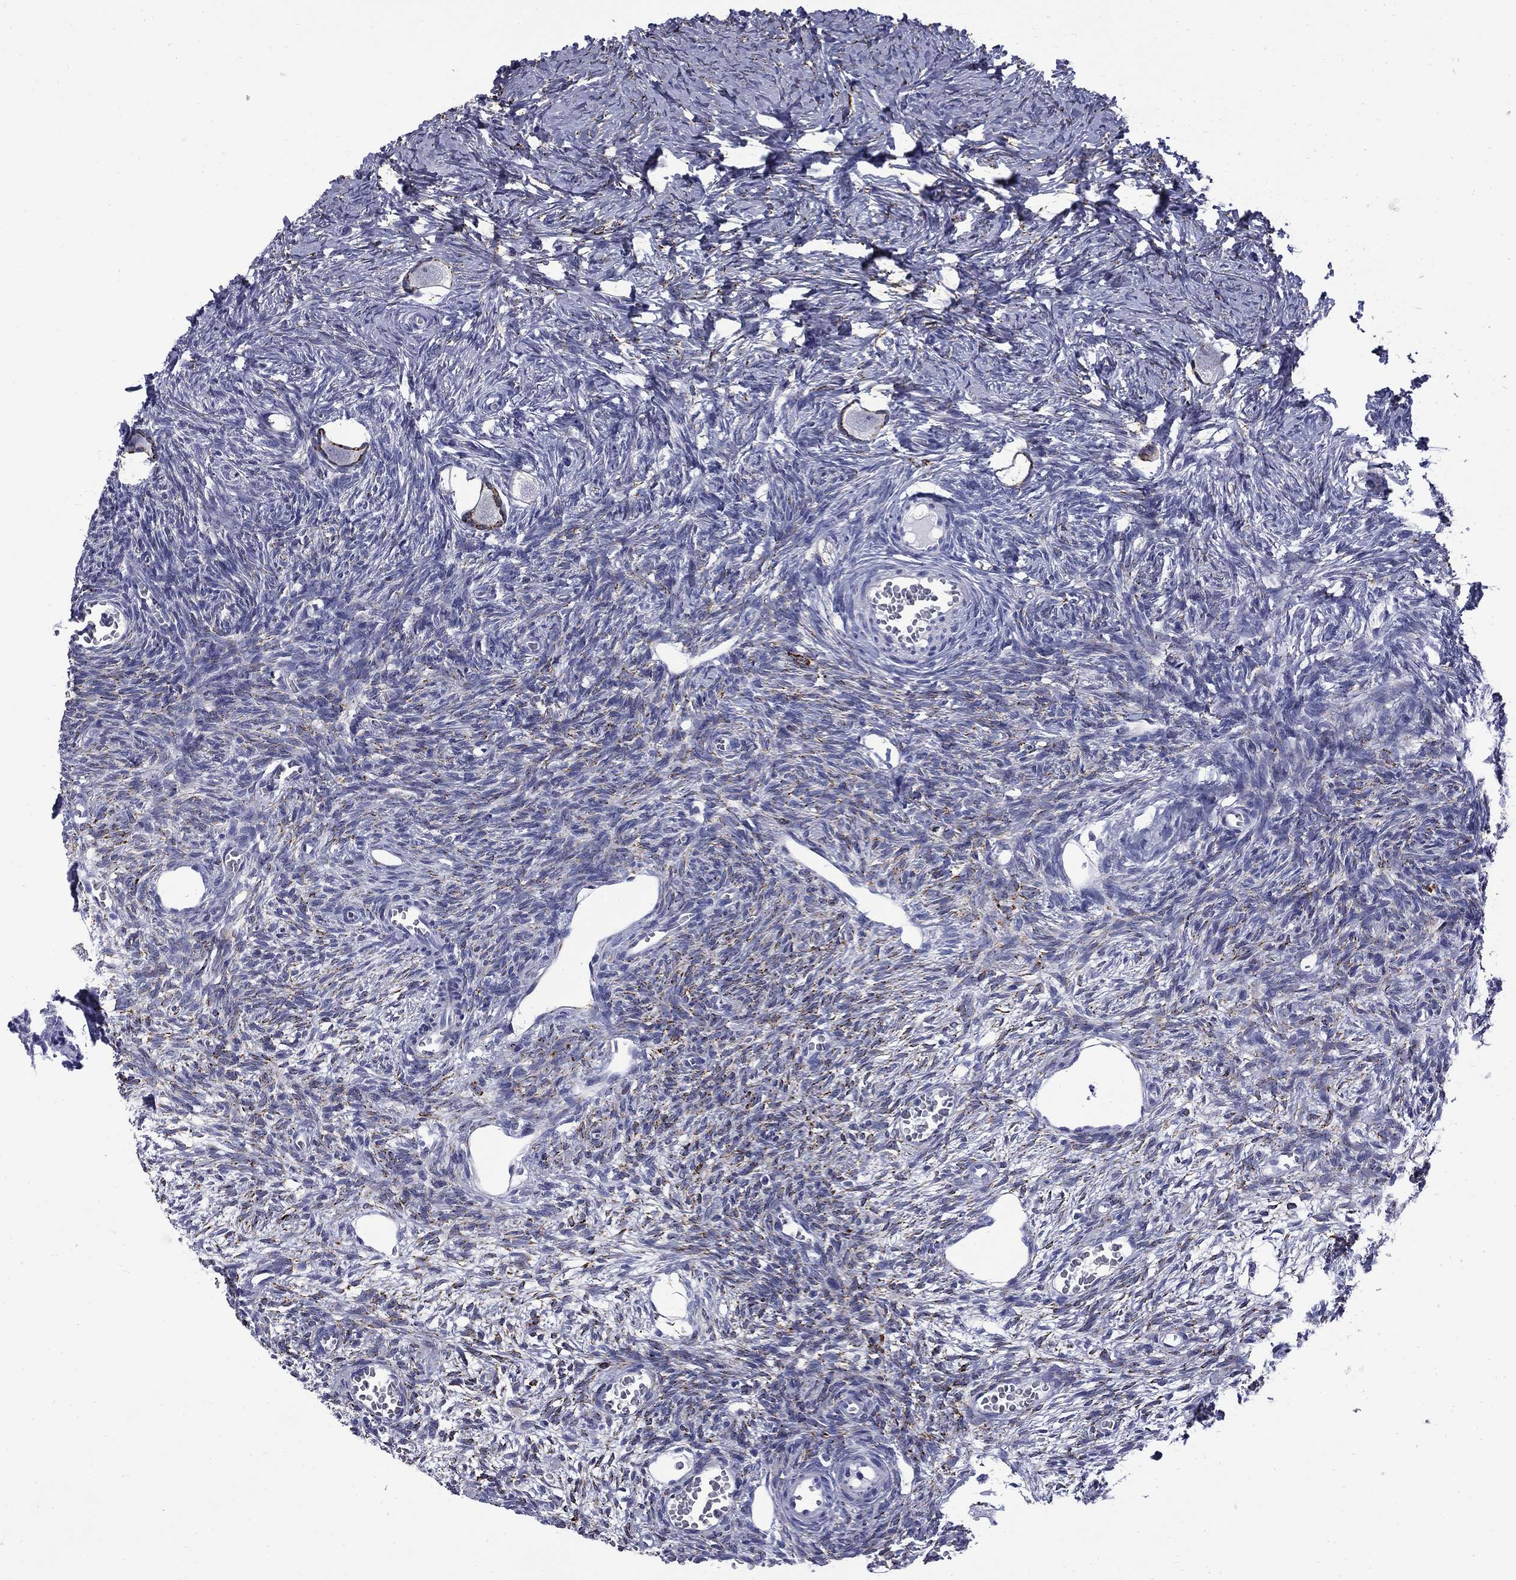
{"staining": {"intensity": "strong", "quantity": "25%-75%", "location": "cytoplasmic/membranous"}, "tissue": "ovary", "cell_type": "Follicle cells", "image_type": "normal", "snomed": [{"axis": "morphology", "description": "Normal tissue, NOS"}, {"axis": "topography", "description": "Ovary"}], "caption": "DAB (3,3'-diaminobenzidine) immunohistochemical staining of normal ovary demonstrates strong cytoplasmic/membranous protein staining in approximately 25%-75% of follicle cells.", "gene": "MGARP", "patient": {"sex": "female", "age": 27}}